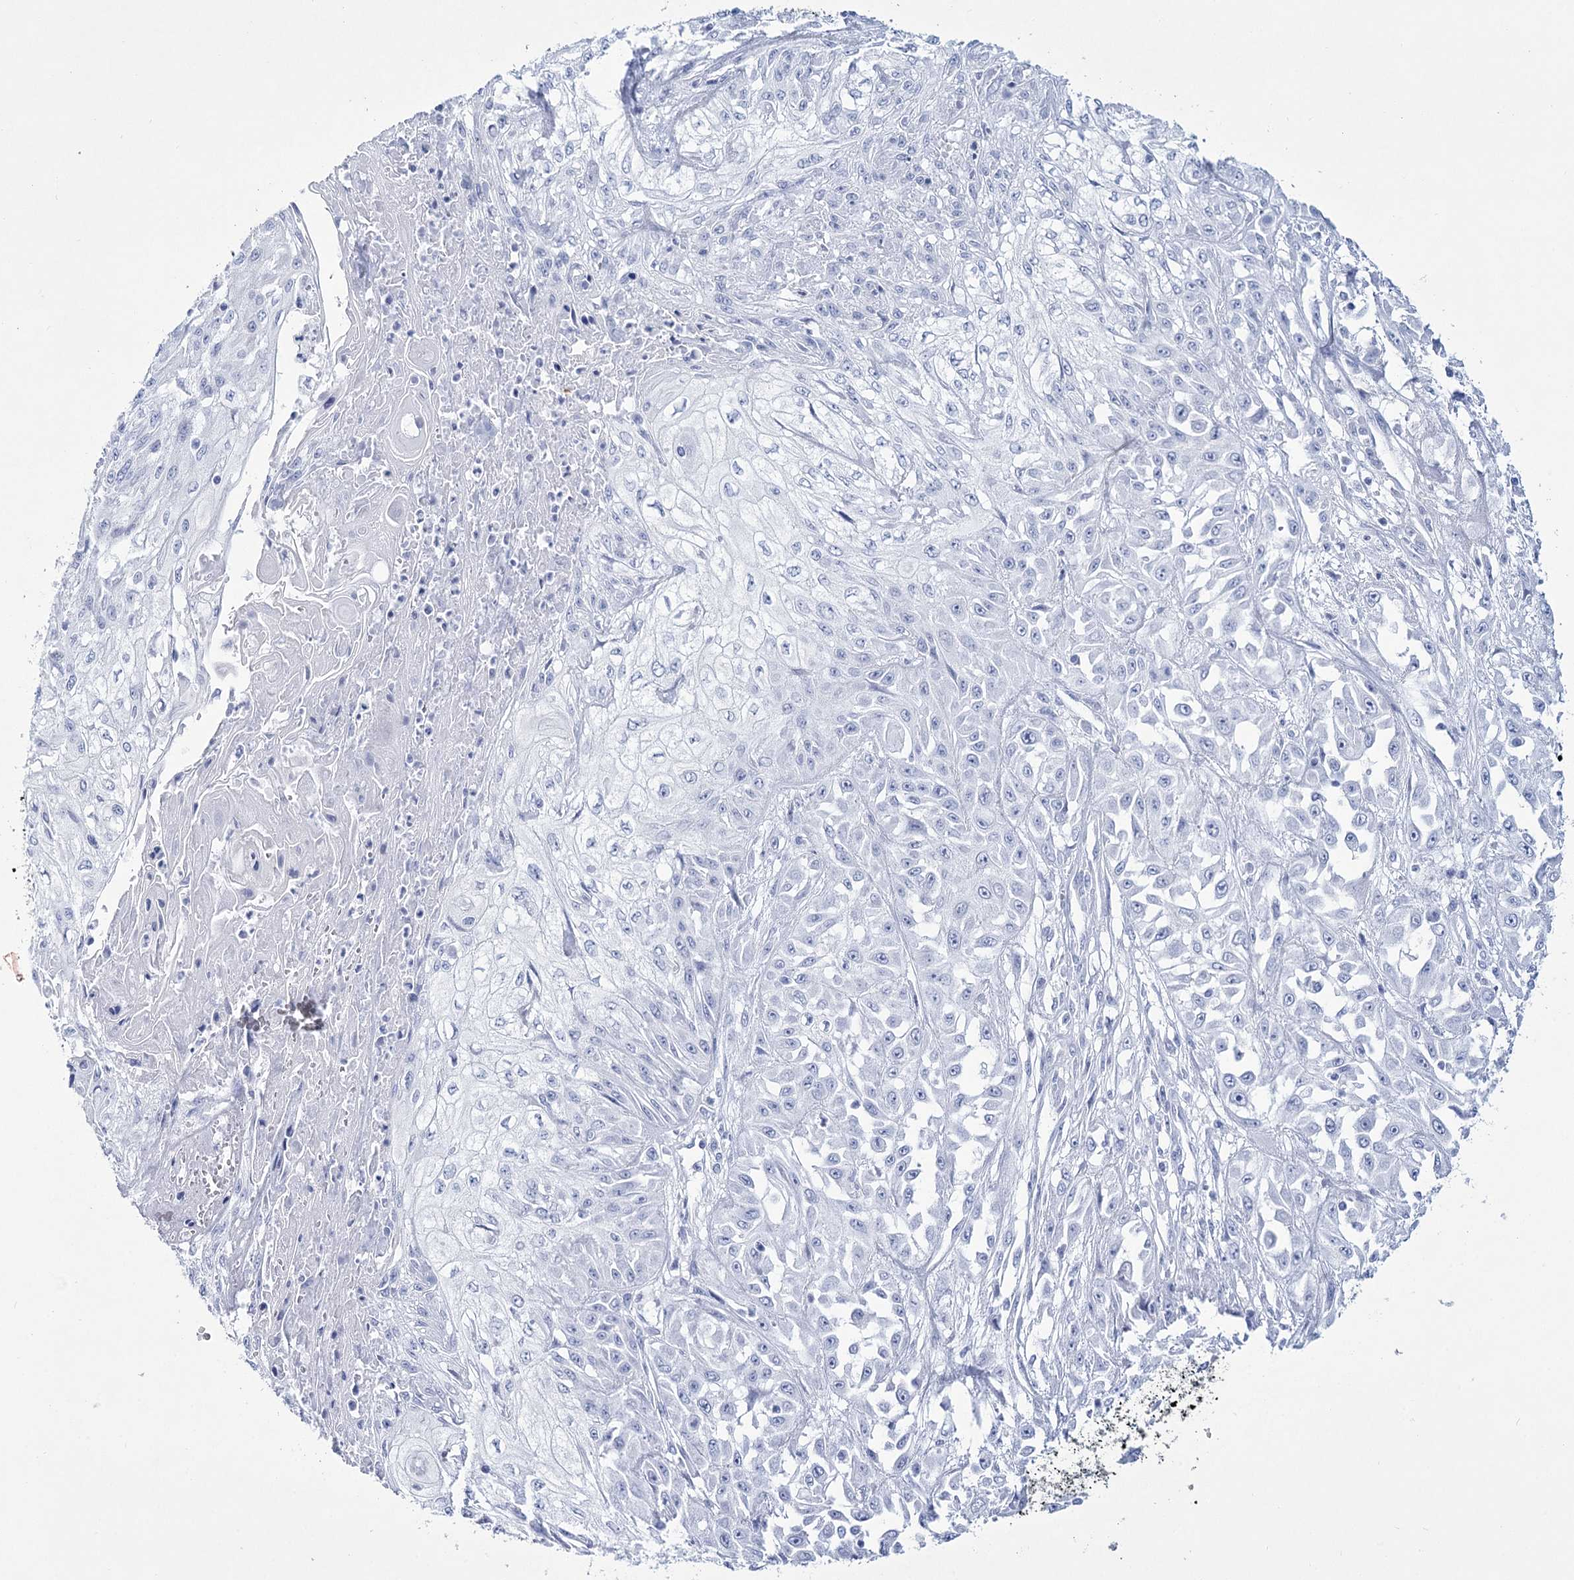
{"staining": {"intensity": "negative", "quantity": "none", "location": "none"}, "tissue": "skin cancer", "cell_type": "Tumor cells", "image_type": "cancer", "snomed": [{"axis": "morphology", "description": "Squamous cell carcinoma, NOS"}, {"axis": "morphology", "description": "Squamous cell carcinoma, metastatic, NOS"}, {"axis": "topography", "description": "Skin"}, {"axis": "topography", "description": "Lymph node"}], "caption": "This is an immunohistochemistry (IHC) histopathology image of metastatic squamous cell carcinoma (skin). There is no positivity in tumor cells.", "gene": "RNF186", "patient": {"sex": "male", "age": 75}}